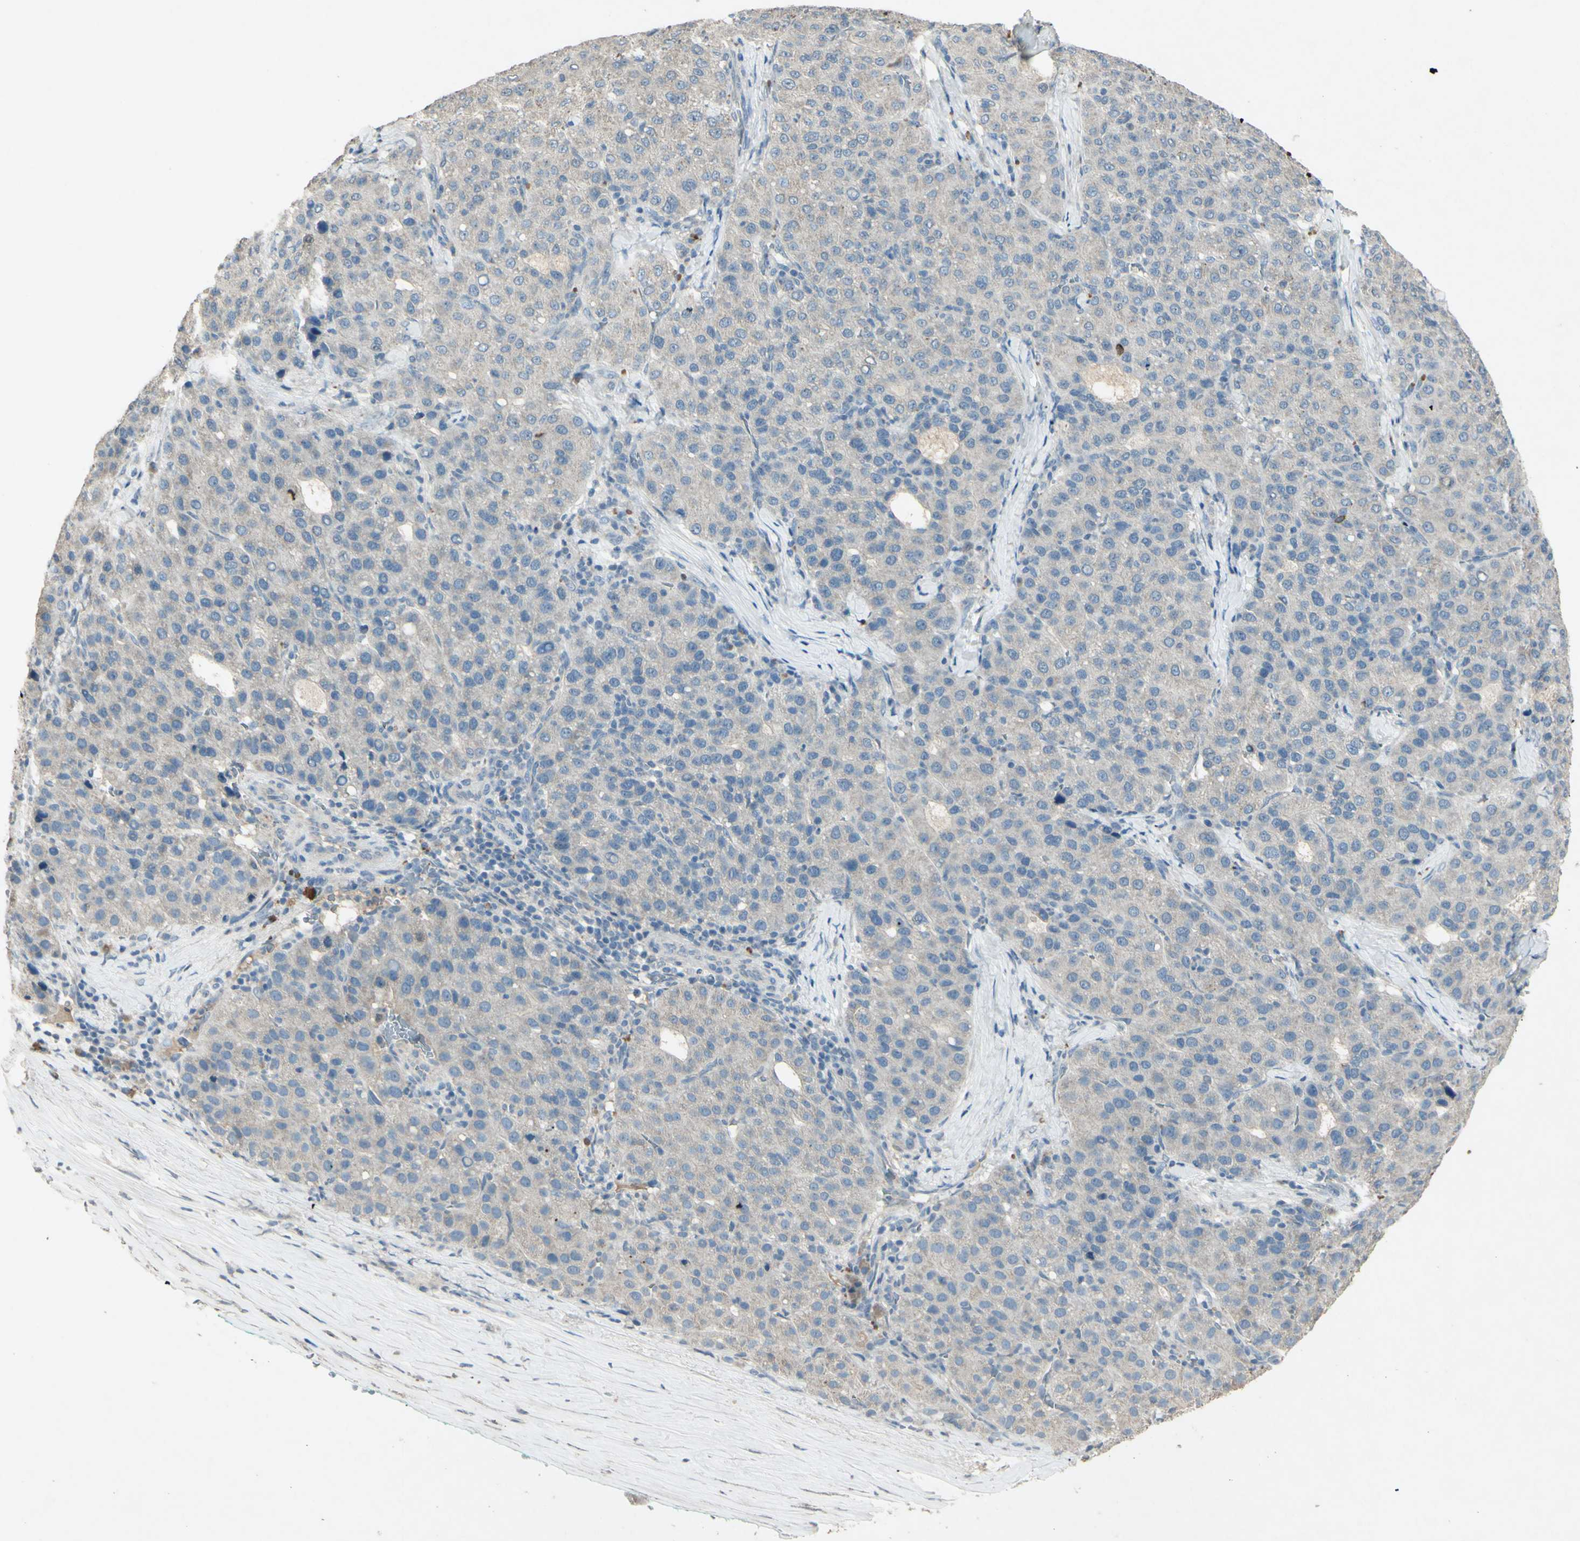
{"staining": {"intensity": "weak", "quantity": ">75%", "location": "cytoplasmic/membranous"}, "tissue": "liver cancer", "cell_type": "Tumor cells", "image_type": "cancer", "snomed": [{"axis": "morphology", "description": "Carcinoma, Hepatocellular, NOS"}, {"axis": "topography", "description": "Liver"}], "caption": "DAB (3,3'-diaminobenzidine) immunohistochemical staining of liver hepatocellular carcinoma demonstrates weak cytoplasmic/membranous protein staining in about >75% of tumor cells. The protein is shown in brown color, while the nuclei are stained blue.", "gene": "TIMM21", "patient": {"sex": "male", "age": 65}}